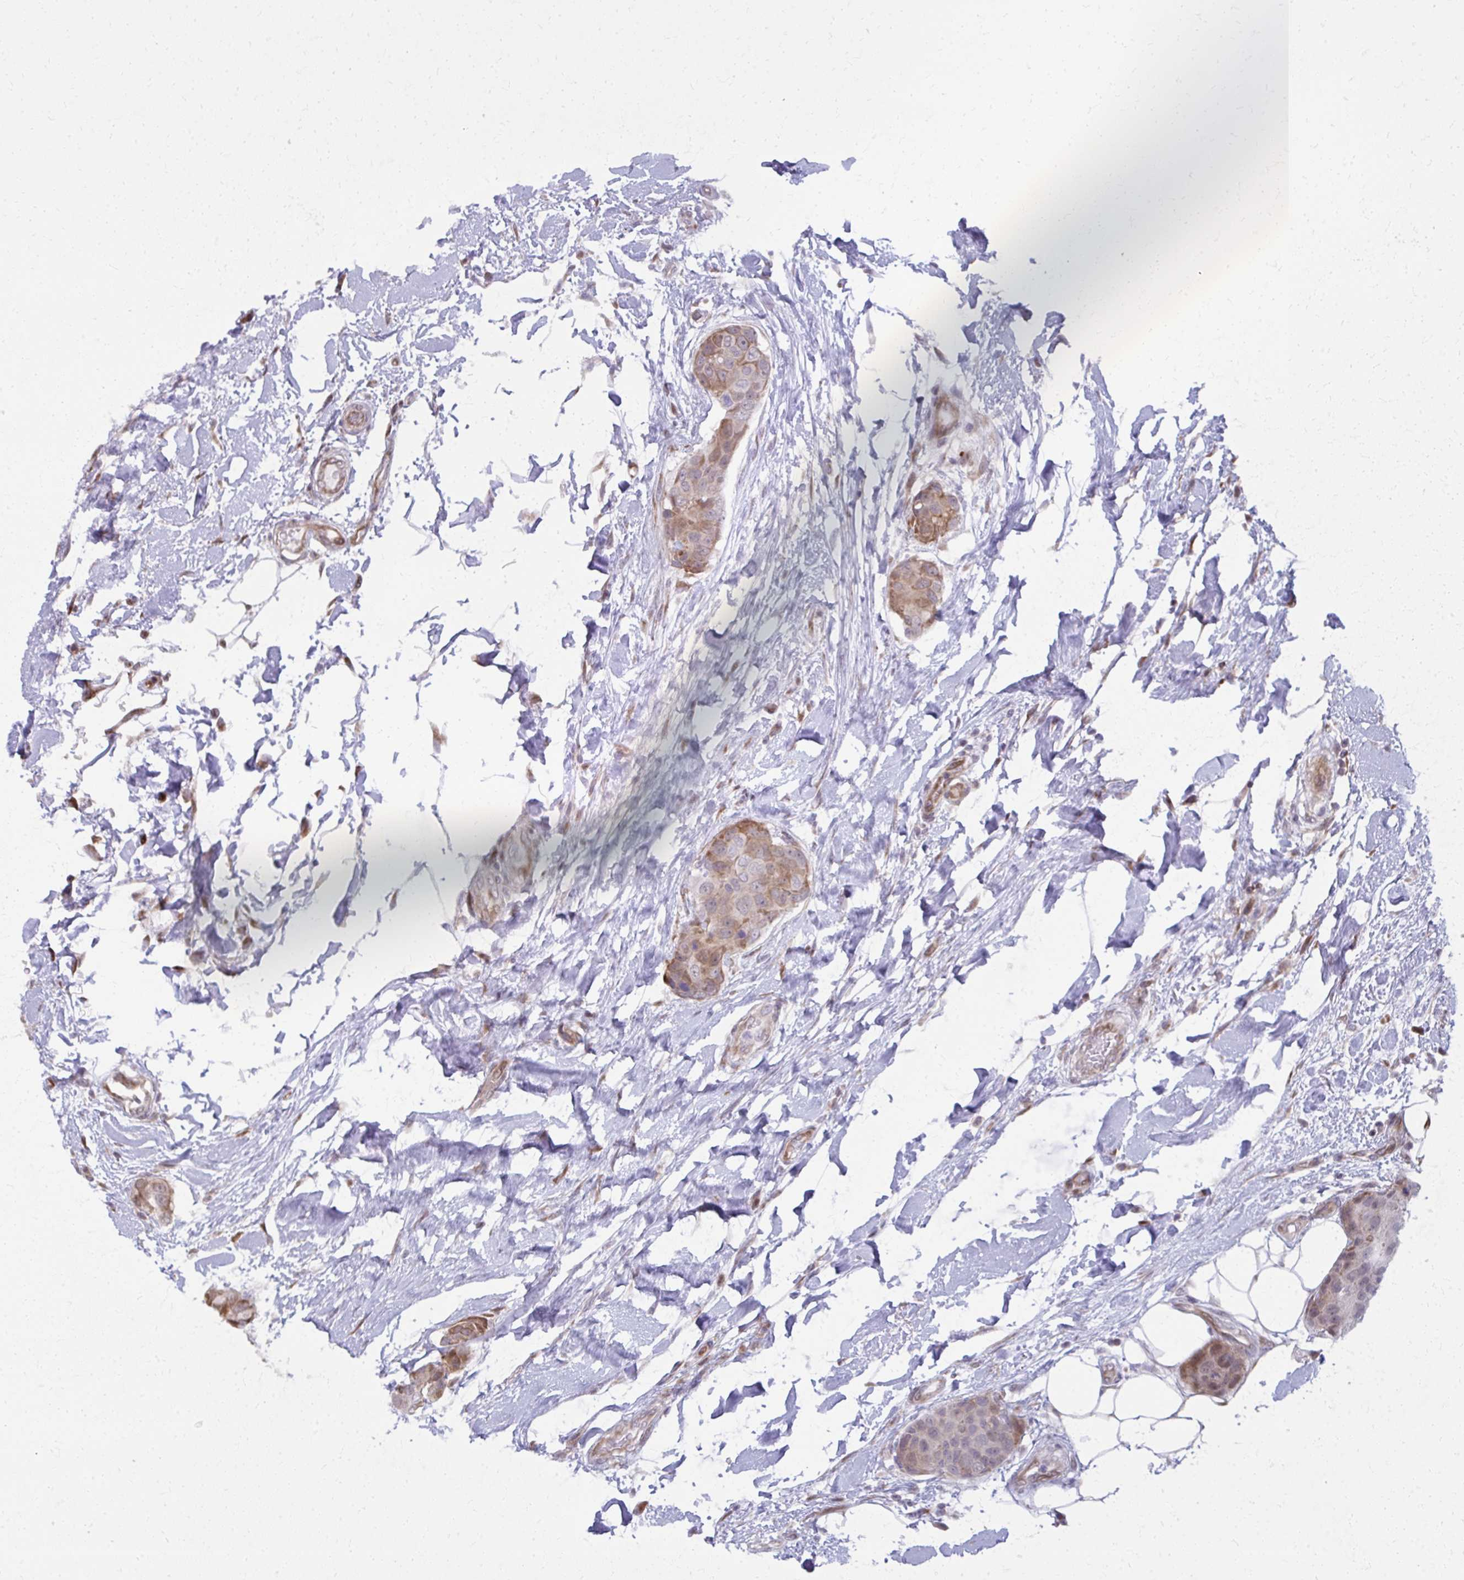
{"staining": {"intensity": "moderate", "quantity": "25%-75%", "location": "cytoplasmic/membranous"}, "tissue": "breast cancer", "cell_type": "Tumor cells", "image_type": "cancer", "snomed": [{"axis": "morphology", "description": "Duct carcinoma"}, {"axis": "topography", "description": "Breast"}, {"axis": "topography", "description": "Lymph node"}], "caption": "Breast cancer tissue displays moderate cytoplasmic/membranous positivity in about 25%-75% of tumor cells, visualized by immunohistochemistry.", "gene": "MAF1", "patient": {"sex": "female", "age": 80}}